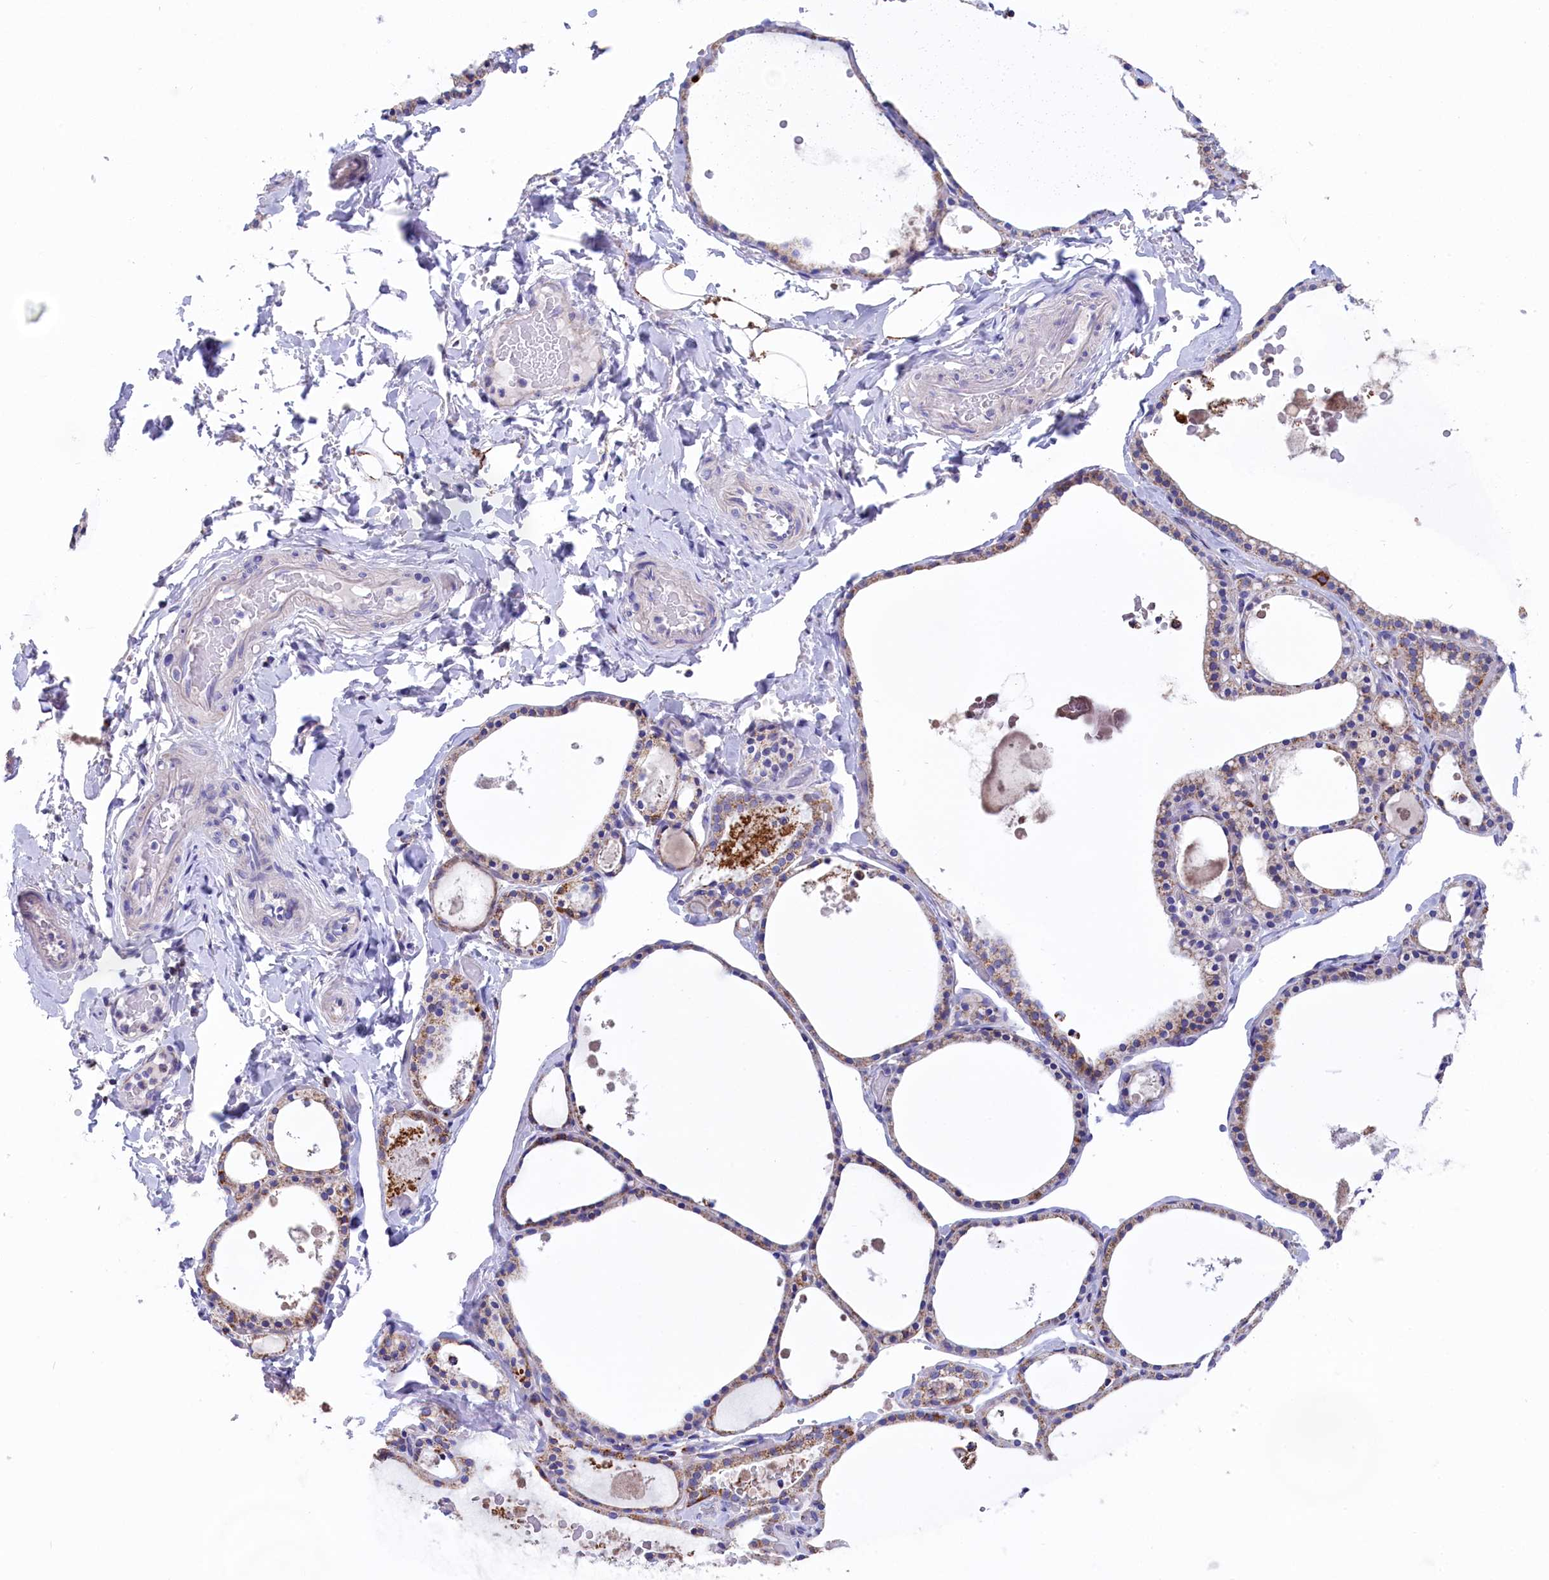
{"staining": {"intensity": "moderate", "quantity": ">75%", "location": "cytoplasmic/membranous"}, "tissue": "thyroid gland", "cell_type": "Glandular cells", "image_type": "normal", "snomed": [{"axis": "morphology", "description": "Normal tissue, NOS"}, {"axis": "topography", "description": "Thyroid gland"}], "caption": "DAB (3,3'-diaminobenzidine) immunohistochemical staining of normal human thyroid gland demonstrates moderate cytoplasmic/membranous protein expression in about >75% of glandular cells. (Stains: DAB (3,3'-diaminobenzidine) in brown, nuclei in blue, Microscopy: brightfield microscopy at high magnification).", "gene": "PRDM12", "patient": {"sex": "male", "age": 56}}